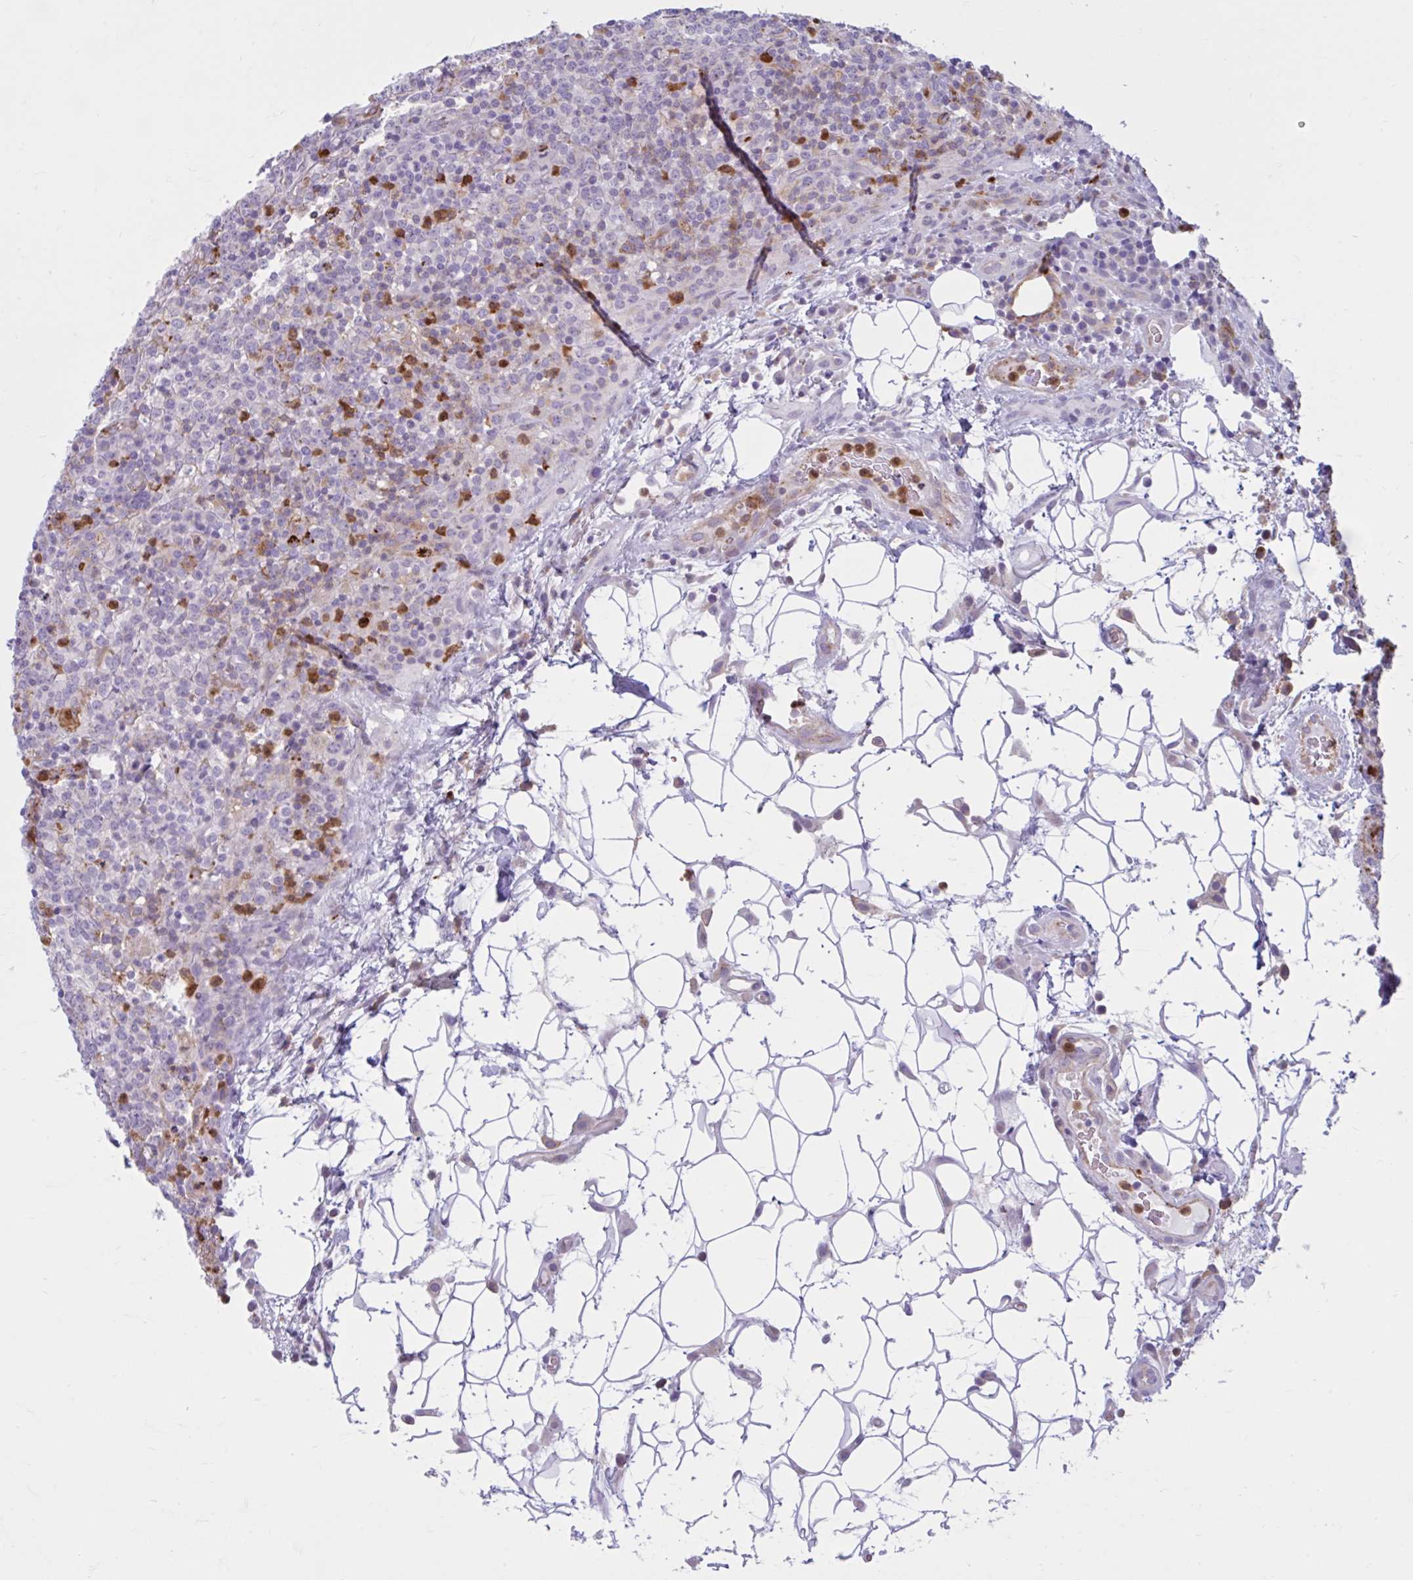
{"staining": {"intensity": "negative", "quantity": "none", "location": "none"}, "tissue": "lymphoma", "cell_type": "Tumor cells", "image_type": "cancer", "snomed": [{"axis": "morphology", "description": "Malignant lymphoma, non-Hodgkin's type, High grade"}, {"axis": "topography", "description": "Lymph node"}], "caption": "The micrograph shows no staining of tumor cells in malignant lymphoma, non-Hodgkin's type (high-grade).", "gene": "CEP120", "patient": {"sex": "male", "age": 54}}